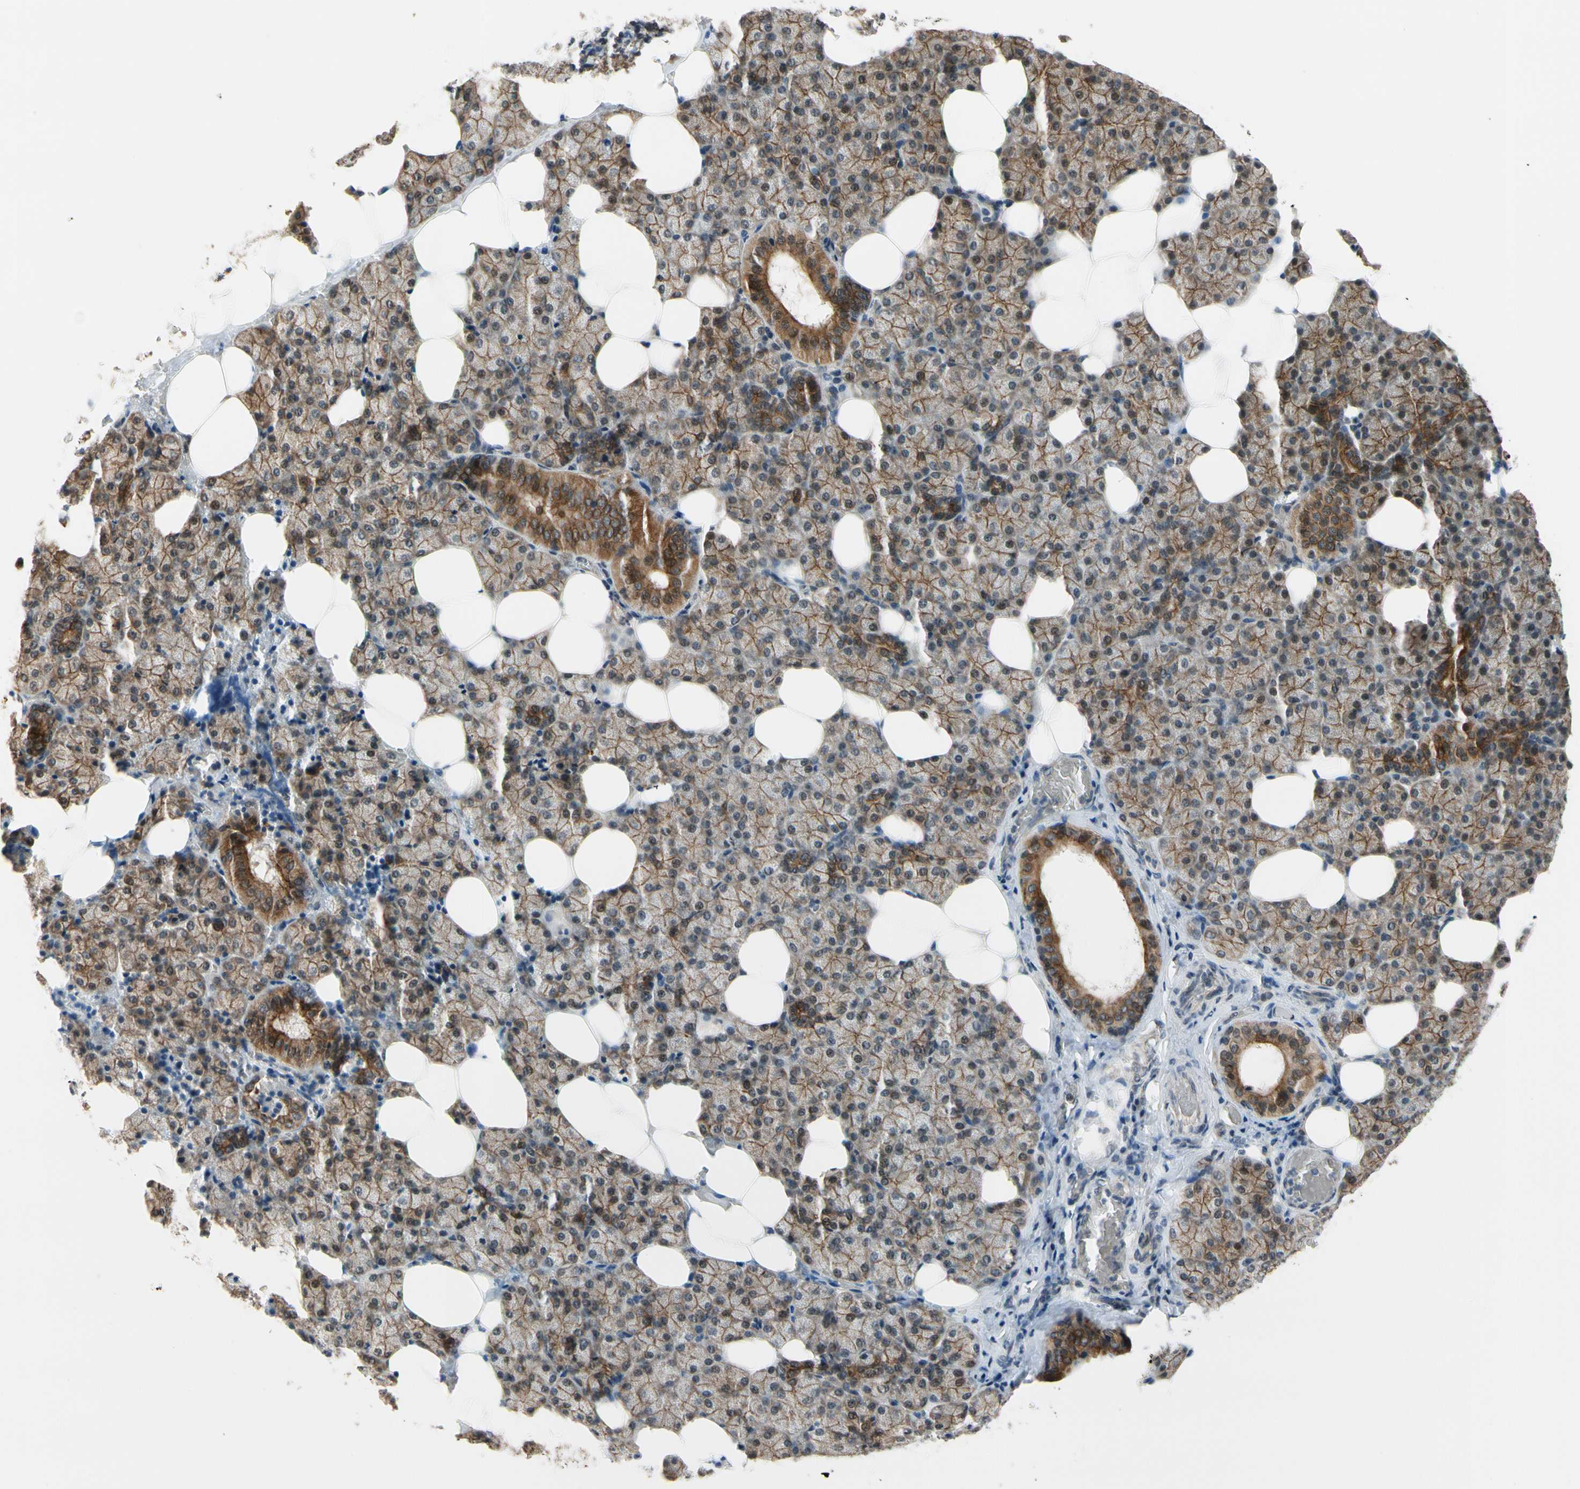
{"staining": {"intensity": "strong", "quantity": "25%-75%", "location": "cytoplasmic/membranous,nuclear"}, "tissue": "salivary gland", "cell_type": "Glandular cells", "image_type": "normal", "snomed": [{"axis": "morphology", "description": "Normal tissue, NOS"}, {"axis": "topography", "description": "Lymph node"}, {"axis": "topography", "description": "Salivary gland"}], "caption": "Immunohistochemistry (IHC) of benign salivary gland shows high levels of strong cytoplasmic/membranous,nuclear positivity in about 25%-75% of glandular cells.", "gene": "TAF12", "patient": {"sex": "male", "age": 8}}